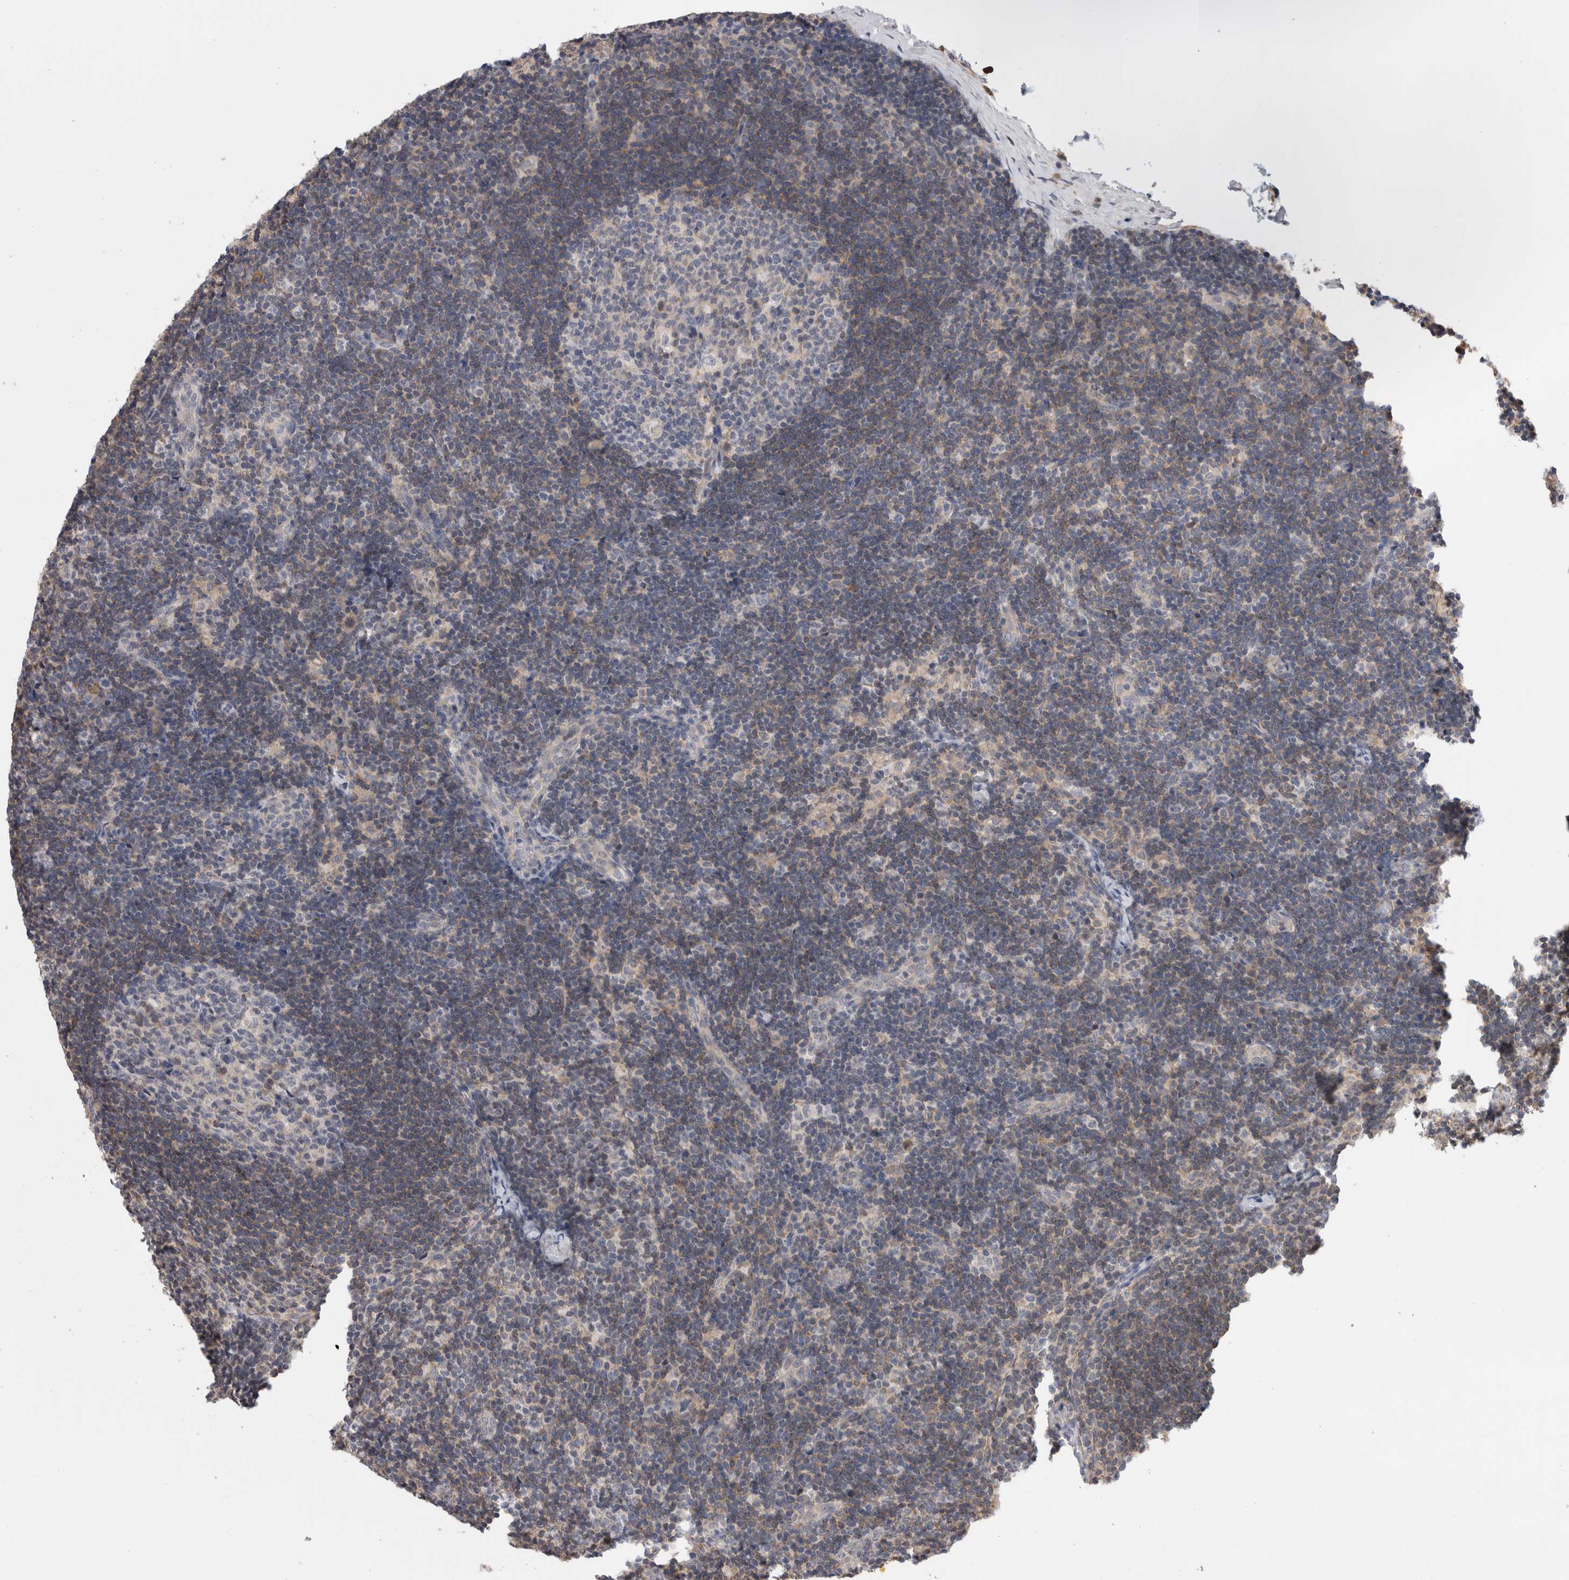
{"staining": {"intensity": "negative", "quantity": "none", "location": "none"}, "tissue": "lymph node", "cell_type": "Germinal center cells", "image_type": "normal", "snomed": [{"axis": "morphology", "description": "Normal tissue, NOS"}, {"axis": "topography", "description": "Lymph node"}], "caption": "This micrograph is of unremarkable lymph node stained with IHC to label a protein in brown with the nuclei are counter-stained blue. There is no expression in germinal center cells.", "gene": "SMAP2", "patient": {"sex": "female", "age": 22}}